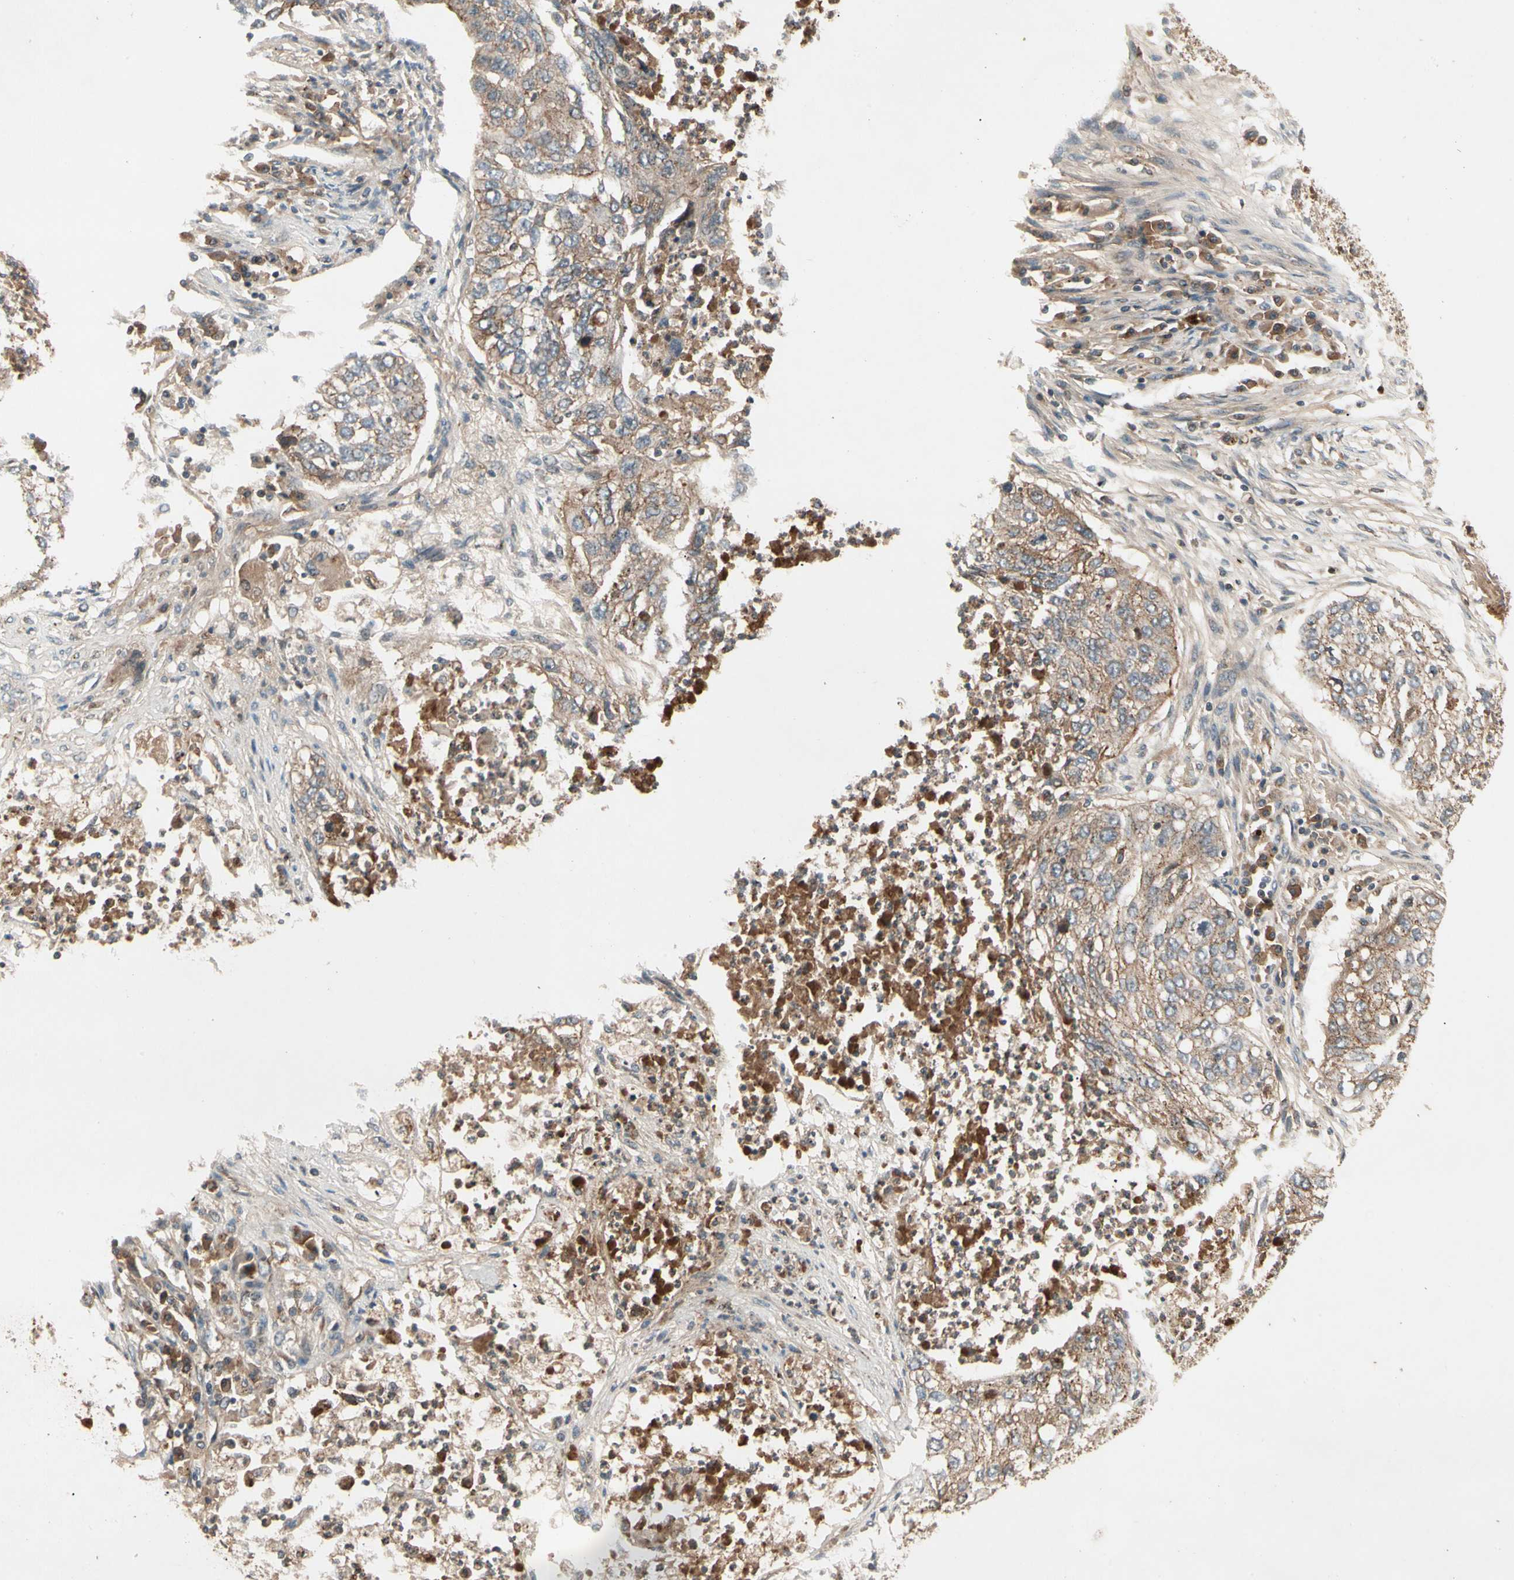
{"staining": {"intensity": "moderate", "quantity": ">75%", "location": "cytoplasmic/membranous"}, "tissue": "lung cancer", "cell_type": "Tumor cells", "image_type": "cancer", "snomed": [{"axis": "morphology", "description": "Squamous cell carcinoma, NOS"}, {"axis": "topography", "description": "Lung"}], "caption": "A high-resolution micrograph shows IHC staining of lung squamous cell carcinoma, which reveals moderate cytoplasmic/membranous expression in about >75% of tumor cells. (Stains: DAB in brown, nuclei in blue, Microscopy: brightfield microscopy at high magnification).", "gene": "FLOT1", "patient": {"sex": "female", "age": 63}}